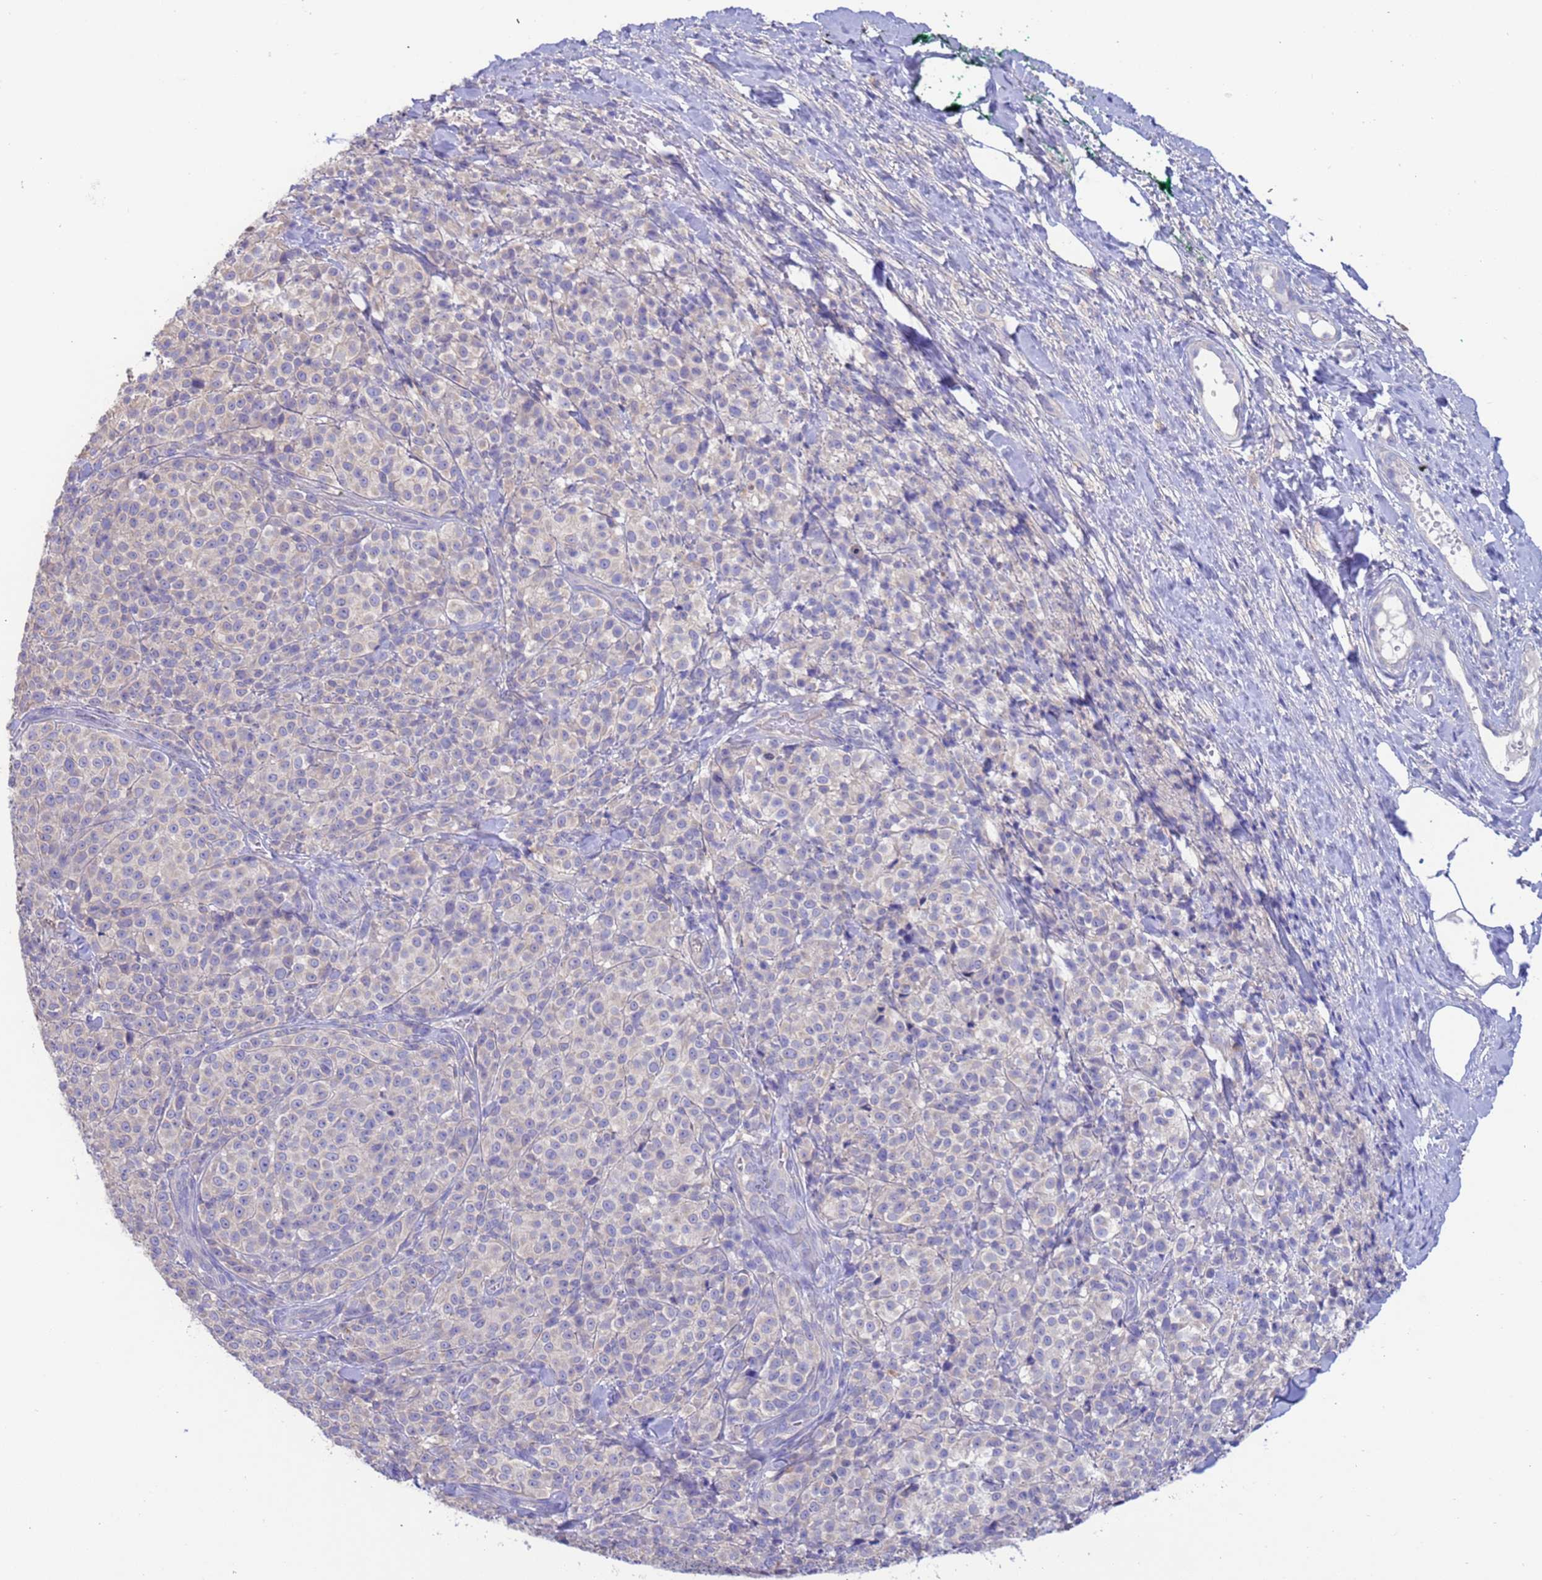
{"staining": {"intensity": "negative", "quantity": "none", "location": "none"}, "tissue": "melanoma", "cell_type": "Tumor cells", "image_type": "cancer", "snomed": [{"axis": "morphology", "description": "Normal tissue, NOS"}, {"axis": "morphology", "description": "Malignant melanoma, NOS"}, {"axis": "topography", "description": "Skin"}], "caption": "IHC photomicrograph of human melanoma stained for a protein (brown), which displays no expression in tumor cells.", "gene": "SRL", "patient": {"sex": "female", "age": 34}}